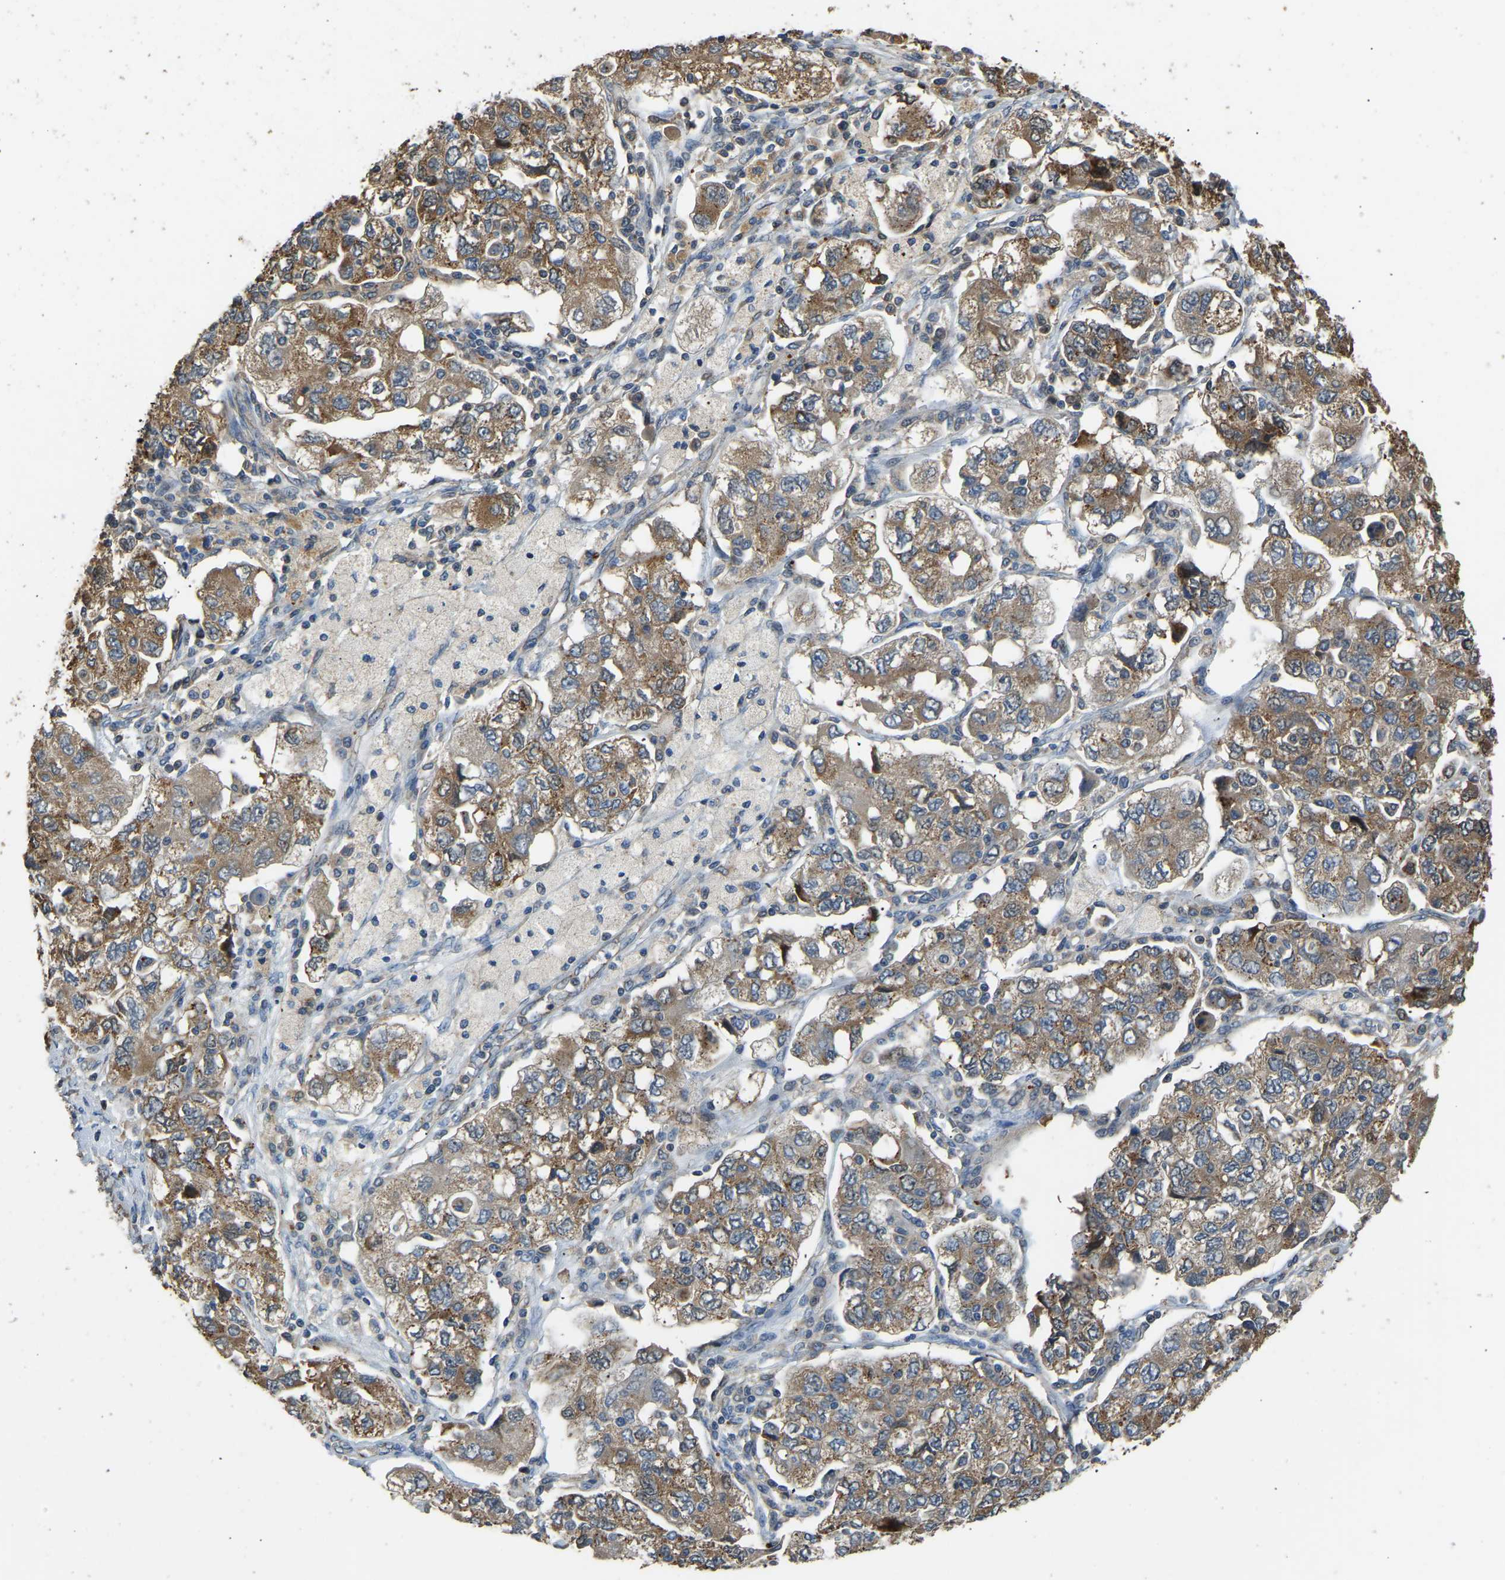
{"staining": {"intensity": "moderate", "quantity": ">75%", "location": "cytoplasmic/membranous"}, "tissue": "ovarian cancer", "cell_type": "Tumor cells", "image_type": "cancer", "snomed": [{"axis": "morphology", "description": "Carcinoma, NOS"}, {"axis": "morphology", "description": "Cystadenocarcinoma, serous, NOS"}, {"axis": "topography", "description": "Ovary"}], "caption": "Moderate cytoplasmic/membranous expression is identified in about >75% of tumor cells in carcinoma (ovarian).", "gene": "TUFM", "patient": {"sex": "female", "age": 69}}